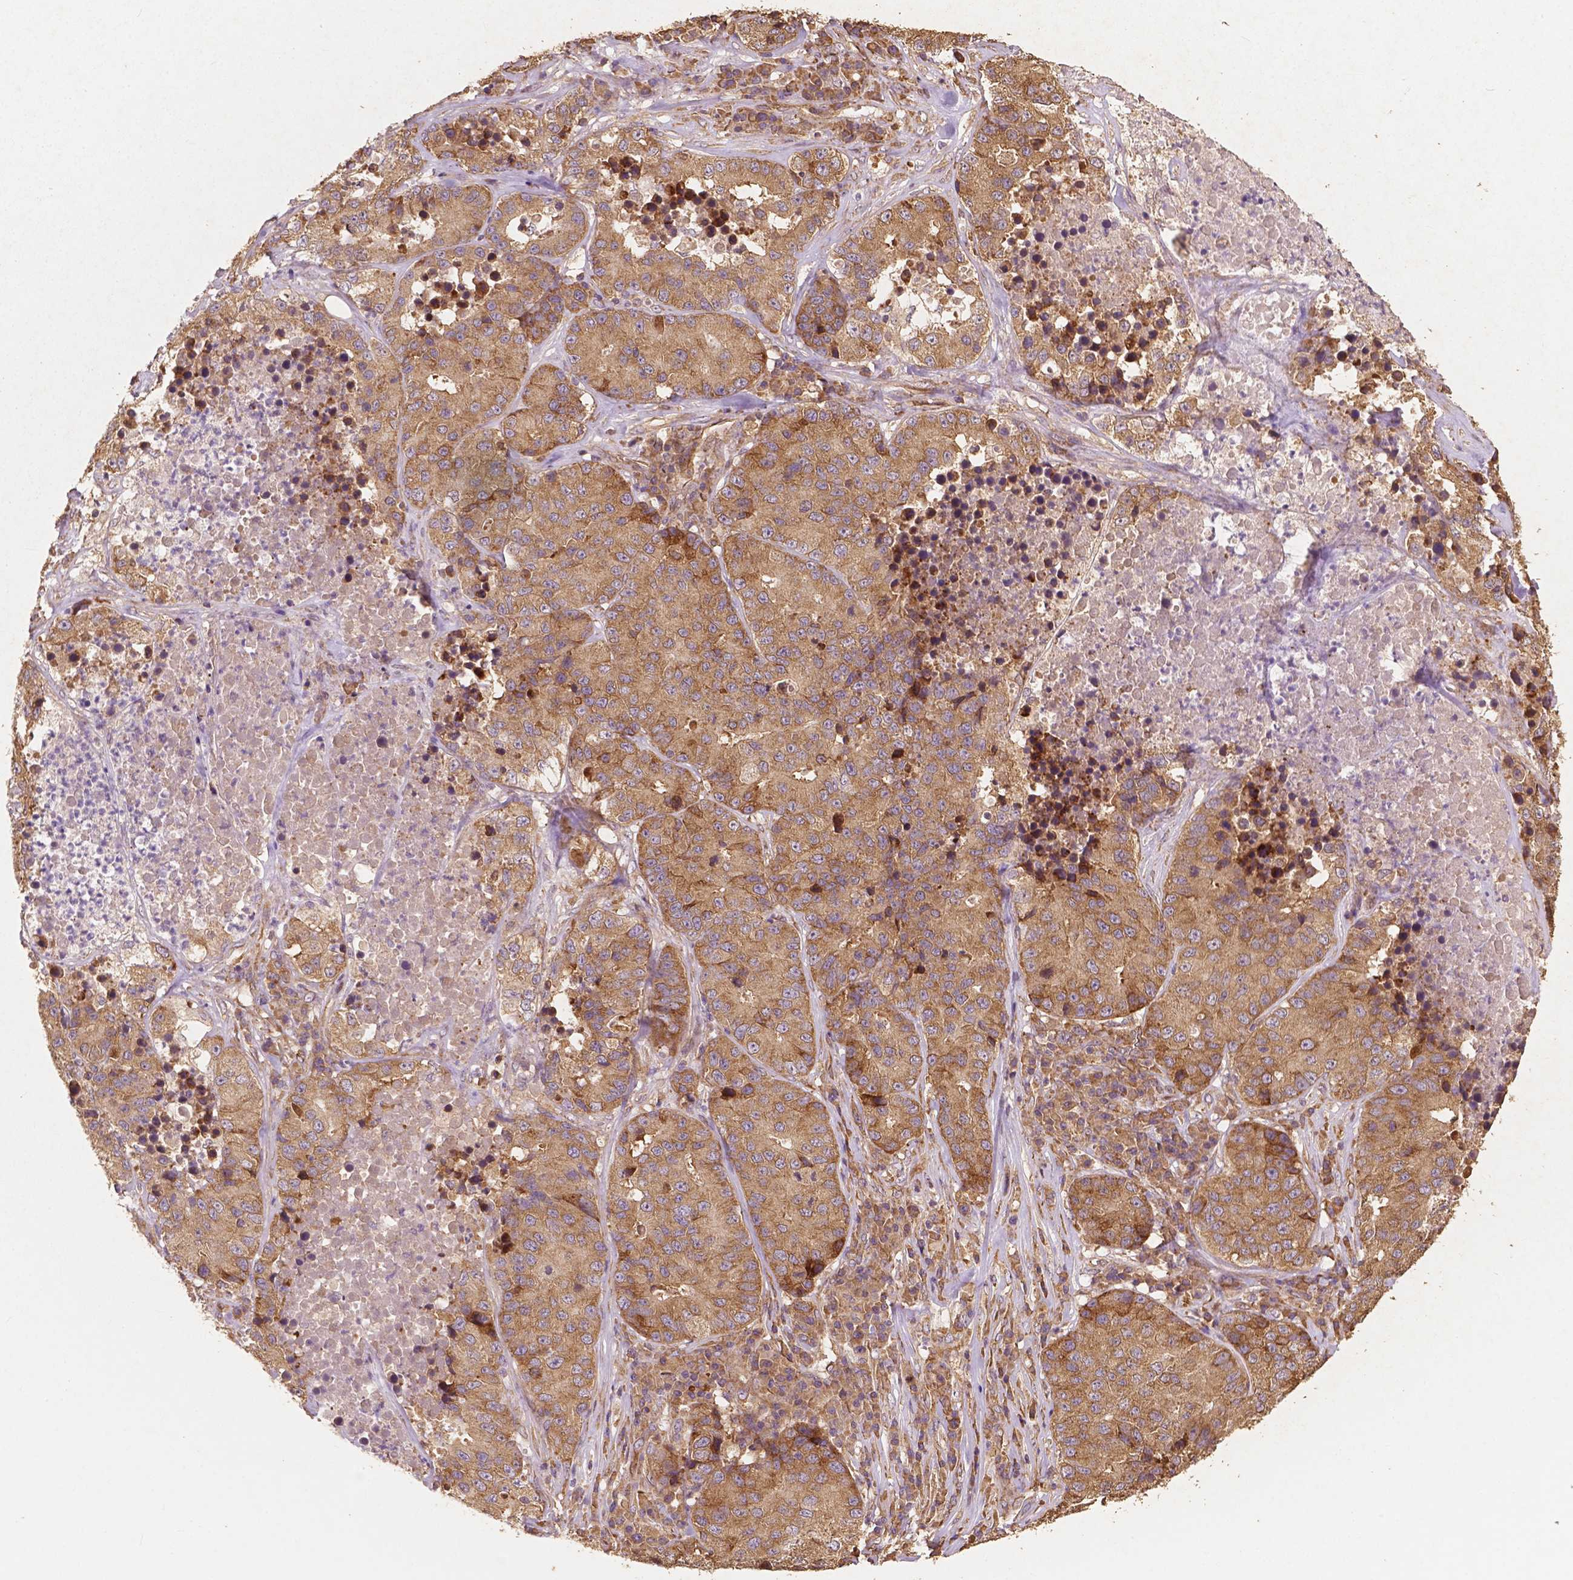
{"staining": {"intensity": "moderate", "quantity": ">75%", "location": "cytoplasmic/membranous"}, "tissue": "stomach cancer", "cell_type": "Tumor cells", "image_type": "cancer", "snomed": [{"axis": "morphology", "description": "Adenocarcinoma, NOS"}, {"axis": "topography", "description": "Stomach"}], "caption": "Brown immunohistochemical staining in adenocarcinoma (stomach) demonstrates moderate cytoplasmic/membranous staining in about >75% of tumor cells. The staining was performed using DAB to visualize the protein expression in brown, while the nuclei were stained in blue with hematoxylin (Magnification: 20x).", "gene": "G3BP1", "patient": {"sex": "male", "age": 71}}